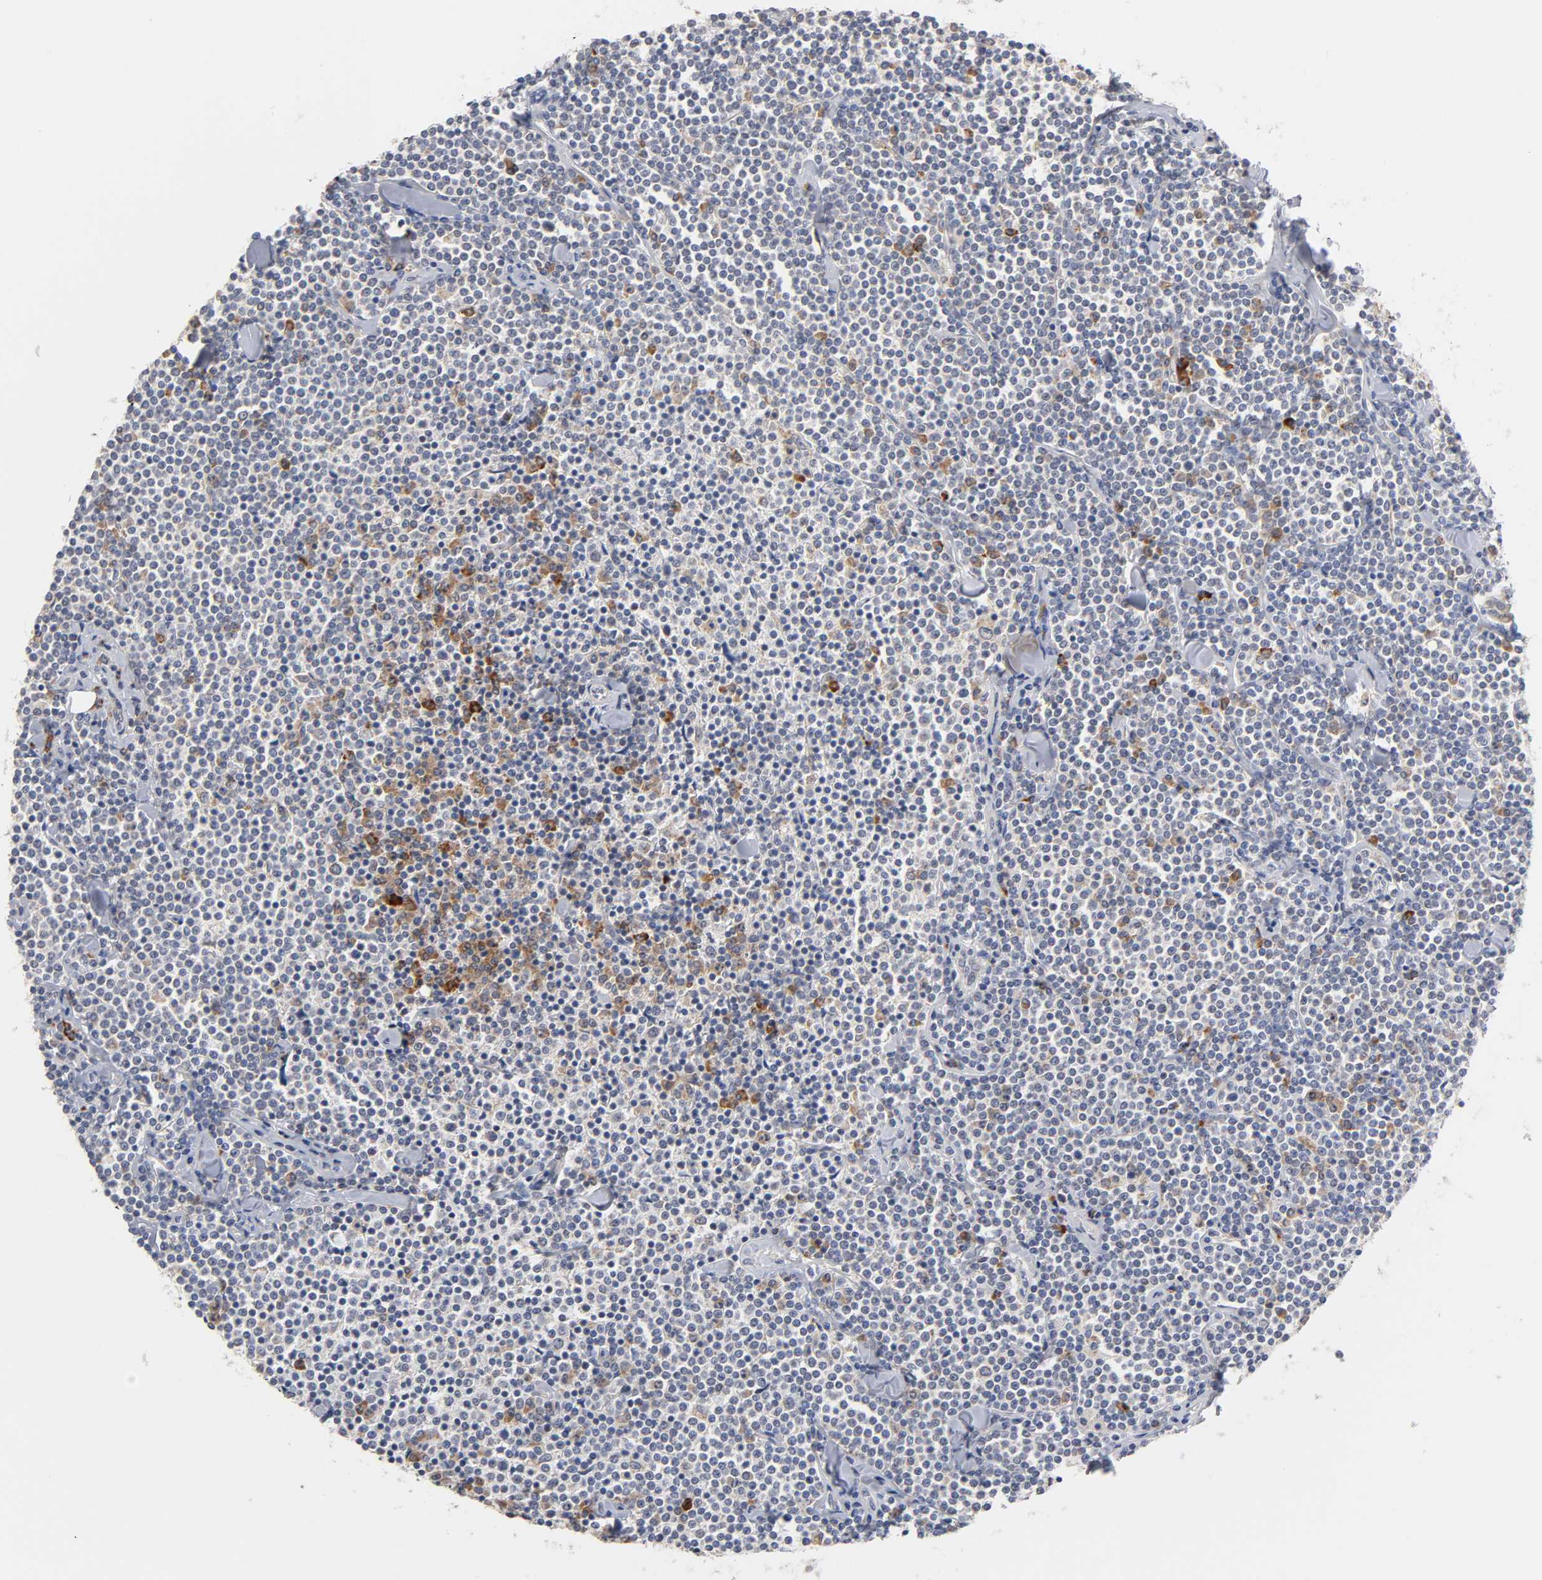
{"staining": {"intensity": "moderate", "quantity": "<25%", "location": "cytoplasmic/membranous"}, "tissue": "lymphoma", "cell_type": "Tumor cells", "image_type": "cancer", "snomed": [{"axis": "morphology", "description": "Malignant lymphoma, non-Hodgkin's type, Low grade"}, {"axis": "topography", "description": "Soft tissue"}], "caption": "Brown immunohistochemical staining in low-grade malignant lymphoma, non-Hodgkin's type reveals moderate cytoplasmic/membranous expression in approximately <25% of tumor cells. The staining was performed using DAB to visualize the protein expression in brown, while the nuclei were stained in blue with hematoxylin (Magnification: 20x).", "gene": "GSTZ1", "patient": {"sex": "male", "age": 92}}